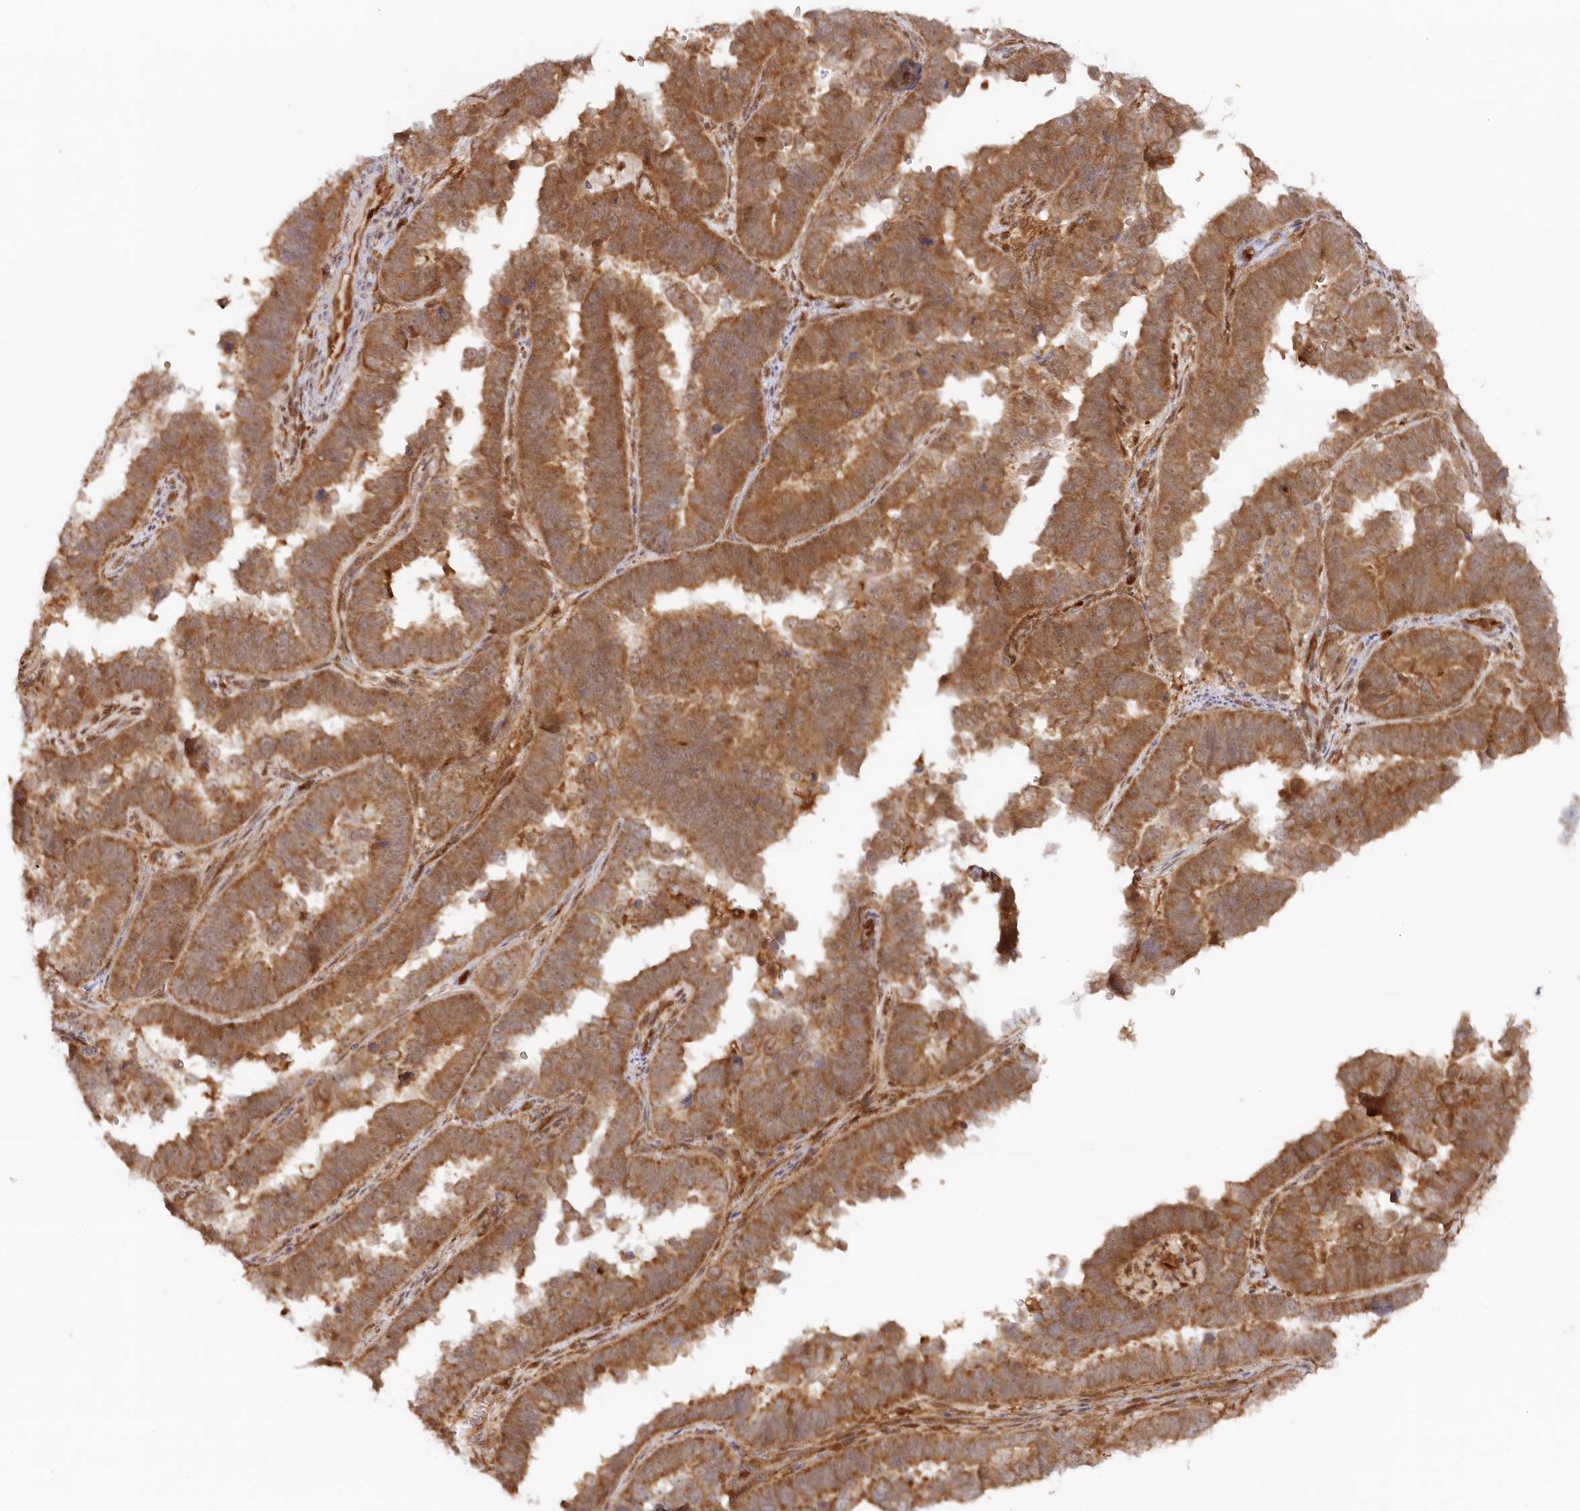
{"staining": {"intensity": "moderate", "quantity": ">75%", "location": "cytoplasmic/membranous"}, "tissue": "endometrial cancer", "cell_type": "Tumor cells", "image_type": "cancer", "snomed": [{"axis": "morphology", "description": "Adenocarcinoma, NOS"}, {"axis": "topography", "description": "Endometrium"}], "caption": "Endometrial cancer (adenocarcinoma) was stained to show a protein in brown. There is medium levels of moderate cytoplasmic/membranous staining in about >75% of tumor cells.", "gene": "GBE1", "patient": {"sex": "female", "age": 75}}